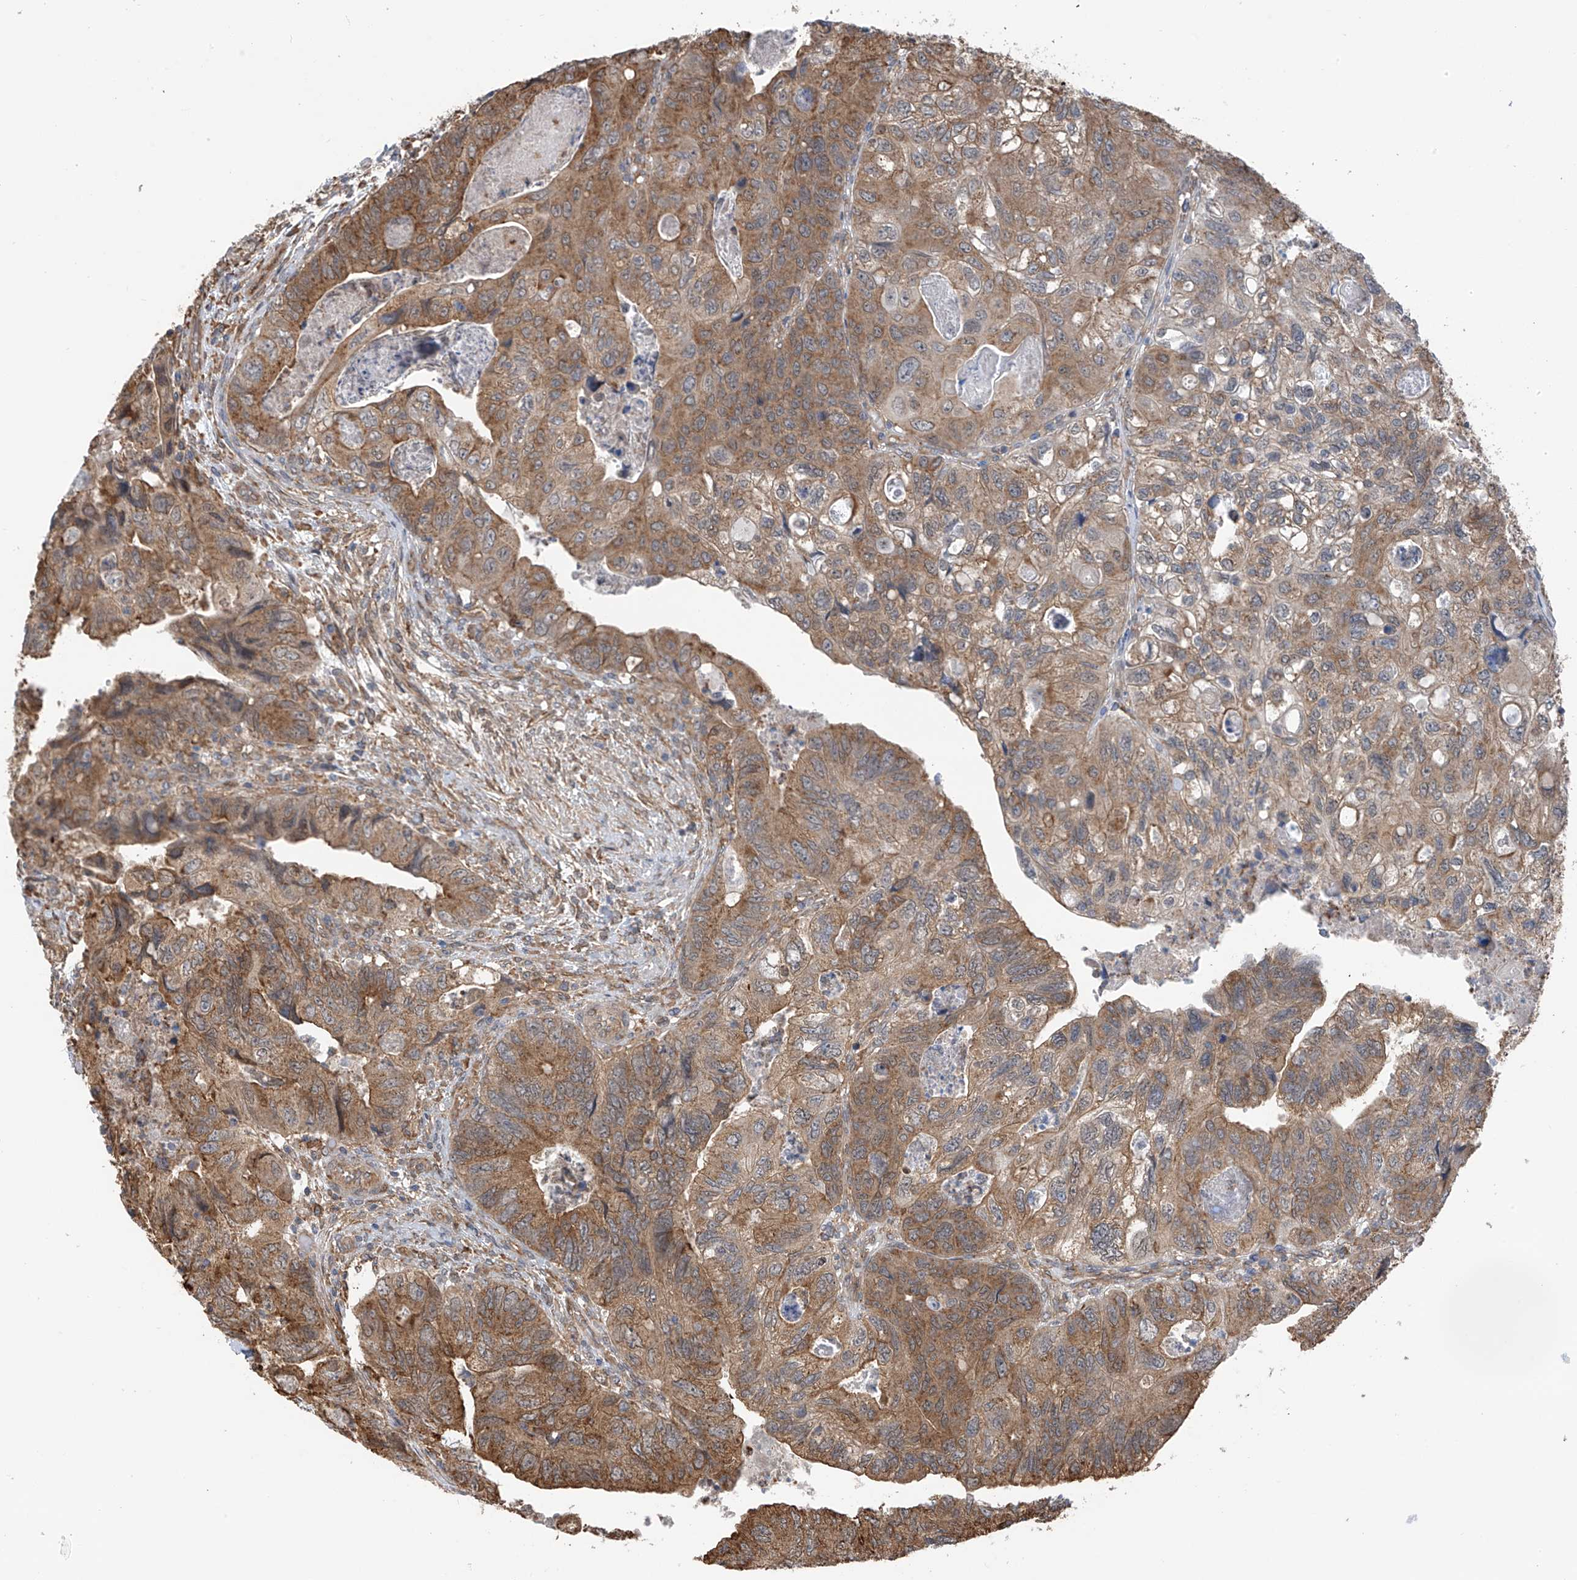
{"staining": {"intensity": "moderate", "quantity": ">75%", "location": "cytoplasmic/membranous"}, "tissue": "colorectal cancer", "cell_type": "Tumor cells", "image_type": "cancer", "snomed": [{"axis": "morphology", "description": "Adenocarcinoma, NOS"}, {"axis": "topography", "description": "Rectum"}], "caption": "High-power microscopy captured an immunohistochemistry (IHC) histopathology image of colorectal cancer (adenocarcinoma), revealing moderate cytoplasmic/membranous positivity in approximately >75% of tumor cells. The staining was performed using DAB (3,3'-diaminobenzidine), with brown indicating positive protein expression. Nuclei are stained blue with hematoxylin.", "gene": "ZNF189", "patient": {"sex": "male", "age": 63}}